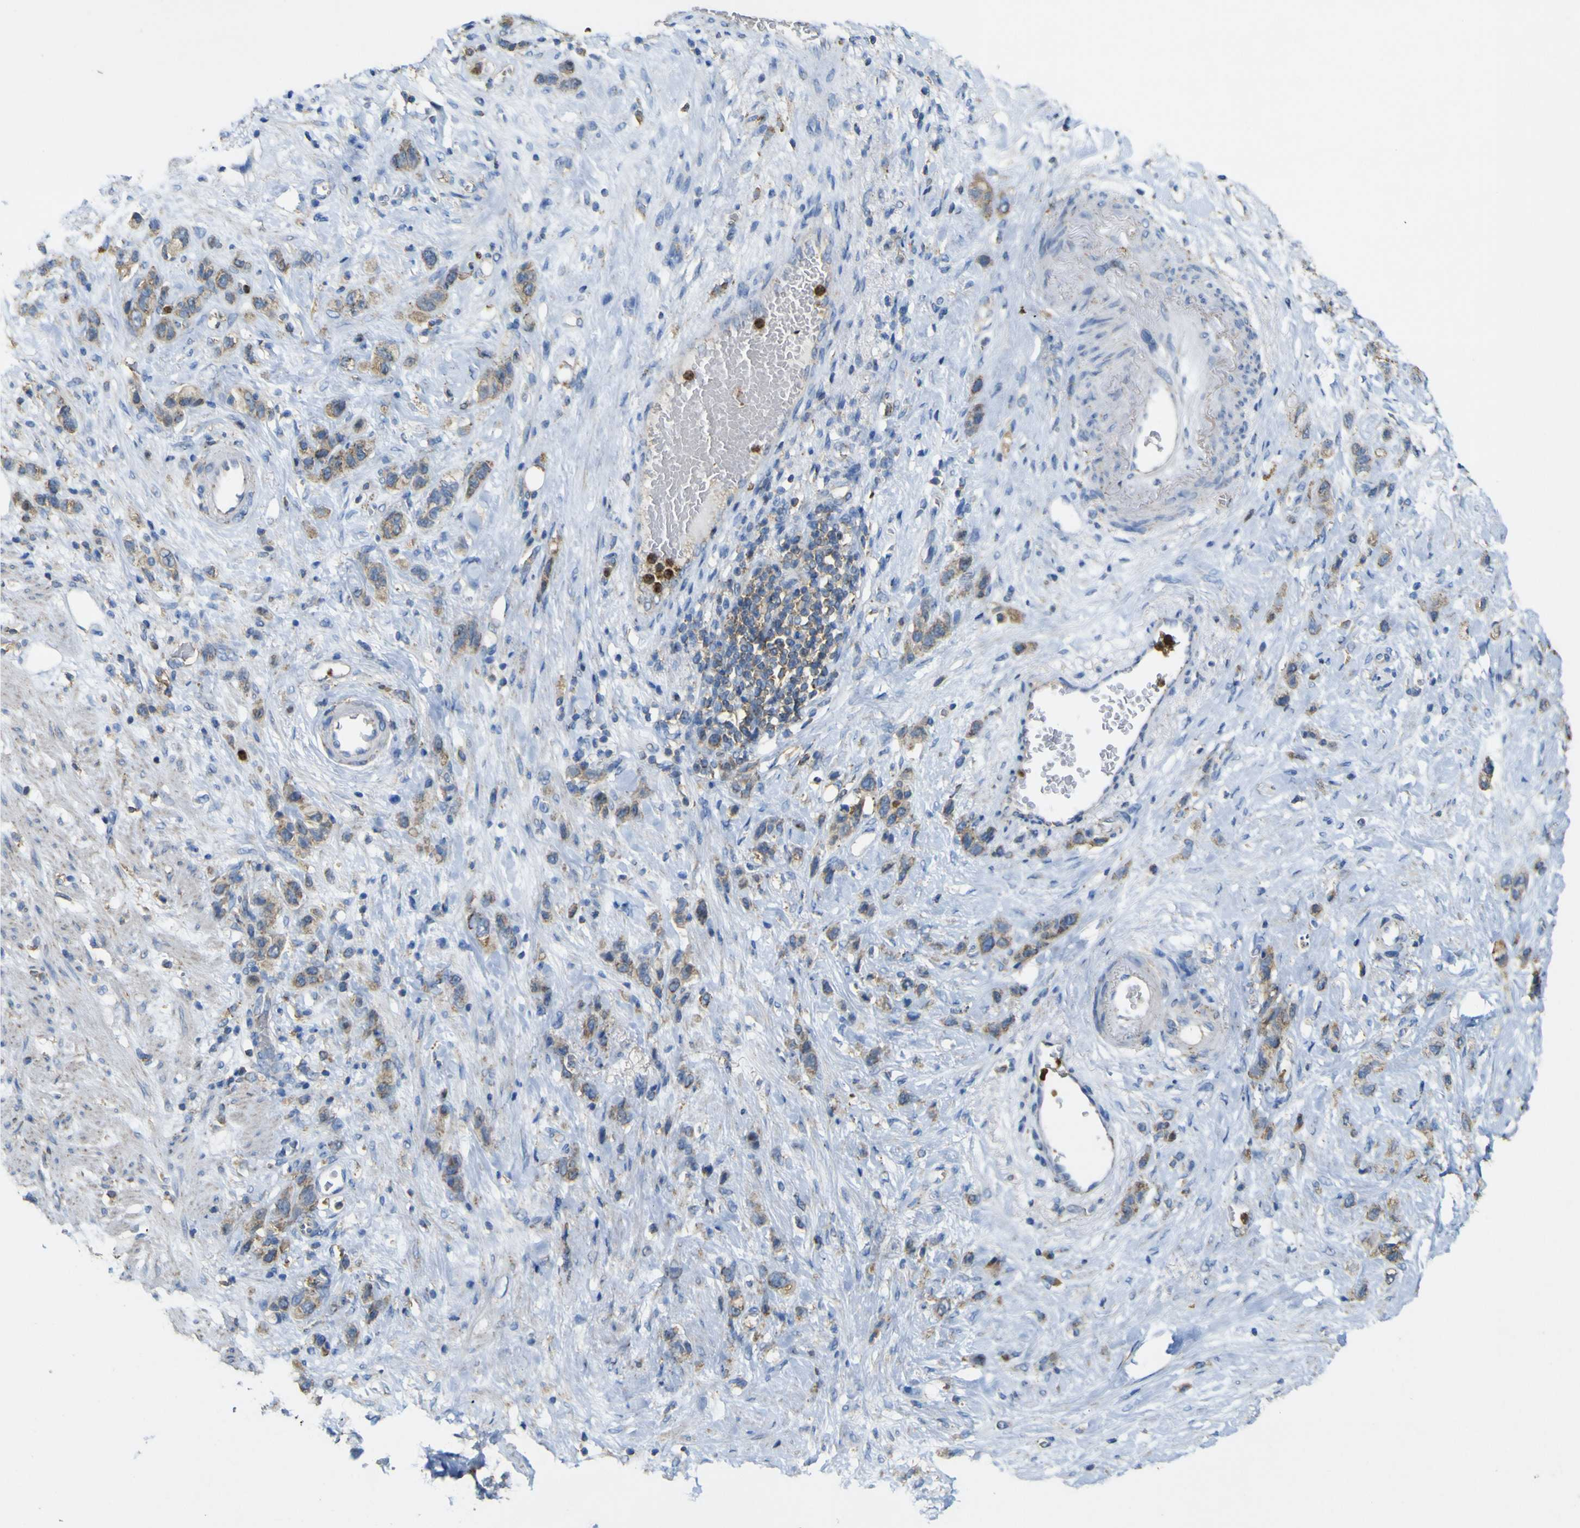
{"staining": {"intensity": "moderate", "quantity": ">75%", "location": "cytoplasmic/membranous"}, "tissue": "stomach cancer", "cell_type": "Tumor cells", "image_type": "cancer", "snomed": [{"axis": "morphology", "description": "Adenocarcinoma, NOS"}, {"axis": "morphology", "description": "Adenocarcinoma, High grade"}, {"axis": "topography", "description": "Stomach, upper"}, {"axis": "topography", "description": "Stomach, lower"}], "caption": "High-power microscopy captured an IHC micrograph of stomach cancer (adenocarcinoma), revealing moderate cytoplasmic/membranous staining in about >75% of tumor cells. Nuclei are stained in blue.", "gene": "ACSL3", "patient": {"sex": "female", "age": 65}}